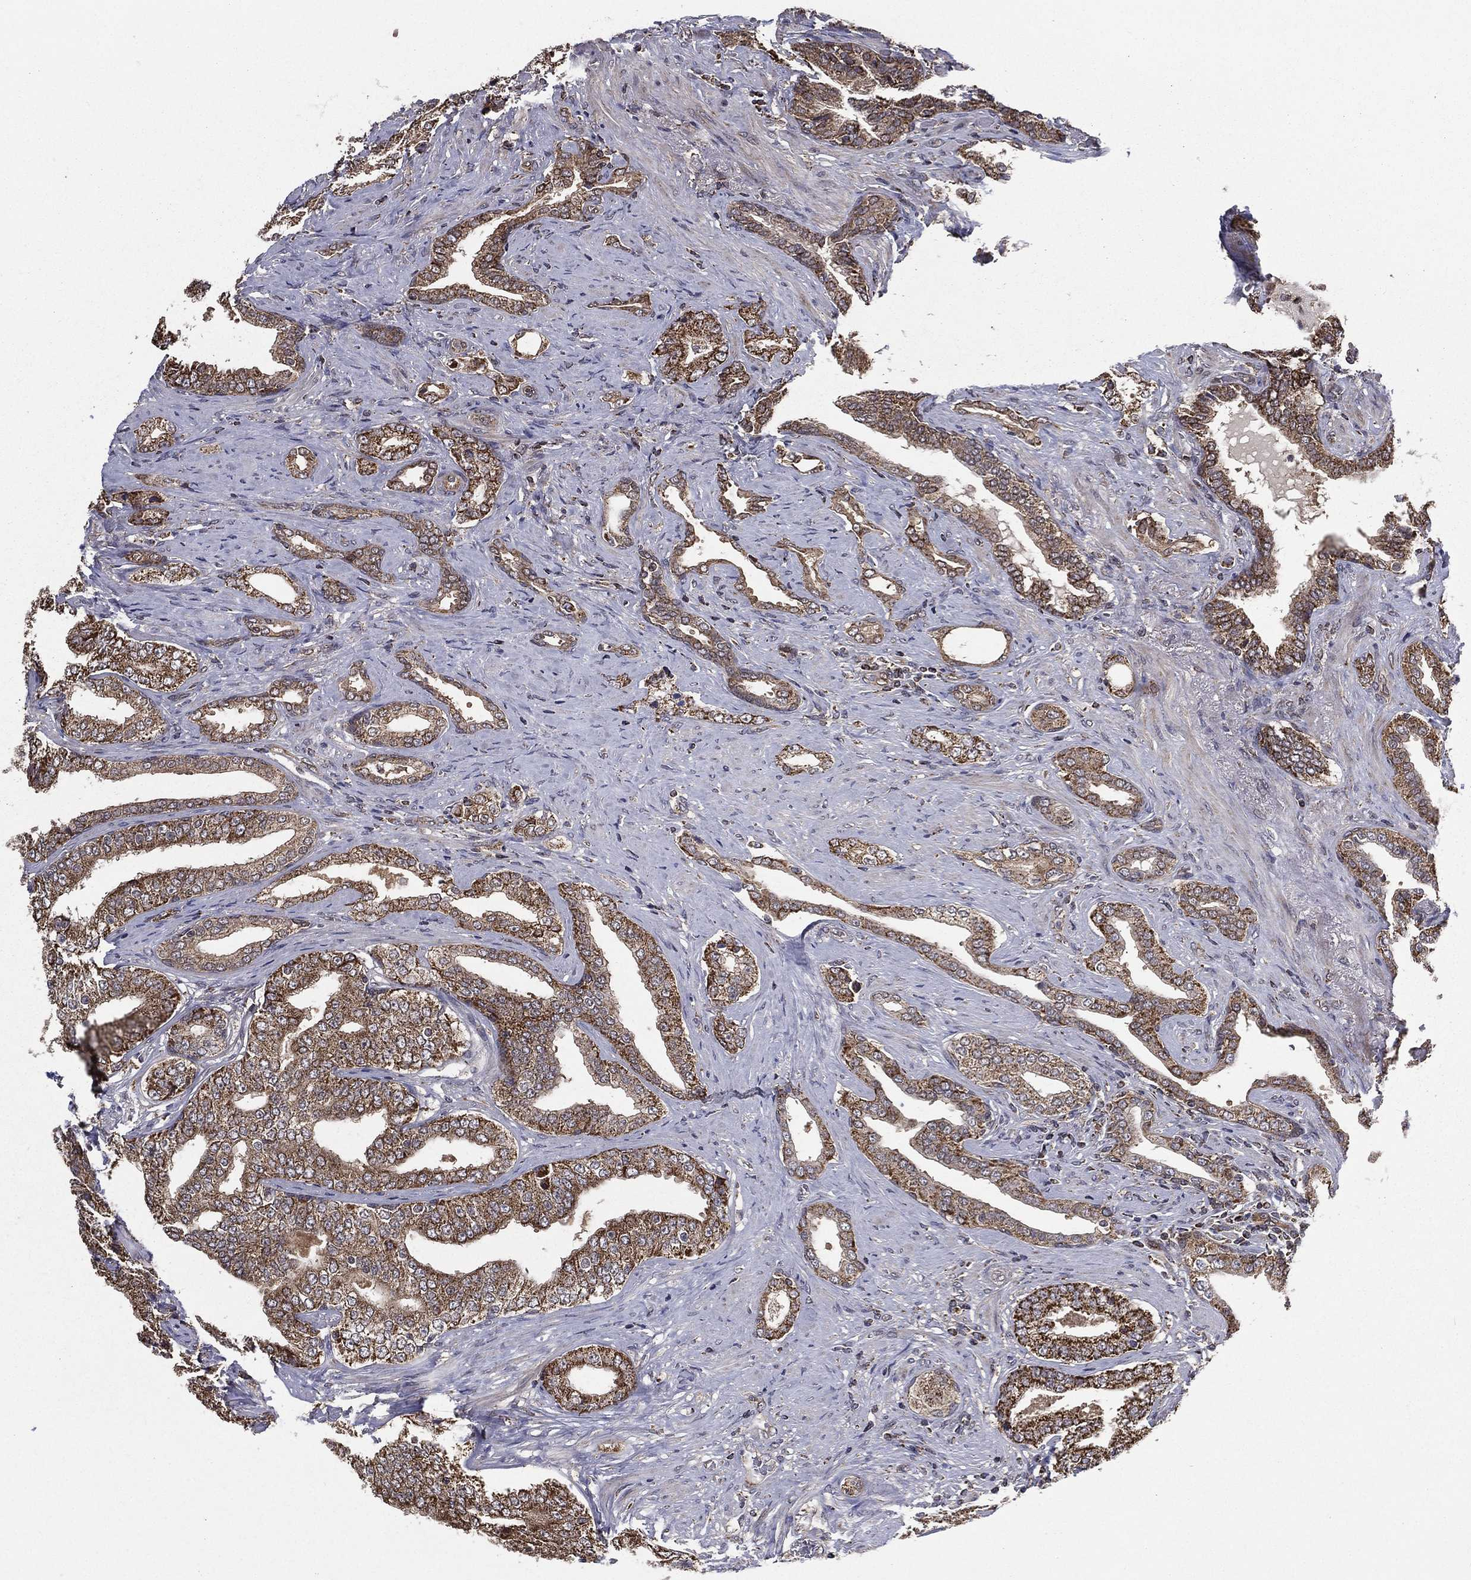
{"staining": {"intensity": "strong", "quantity": ">75%", "location": "cytoplasmic/membranous"}, "tissue": "prostate cancer", "cell_type": "Tumor cells", "image_type": "cancer", "snomed": [{"axis": "morphology", "description": "Adenocarcinoma, Low grade"}, {"axis": "topography", "description": "Prostate and seminal vesicle, NOS"}], "caption": "Protein expression analysis of human low-grade adenocarcinoma (prostate) reveals strong cytoplasmic/membranous expression in about >75% of tumor cells.", "gene": "RIGI", "patient": {"sex": "male", "age": 61}}